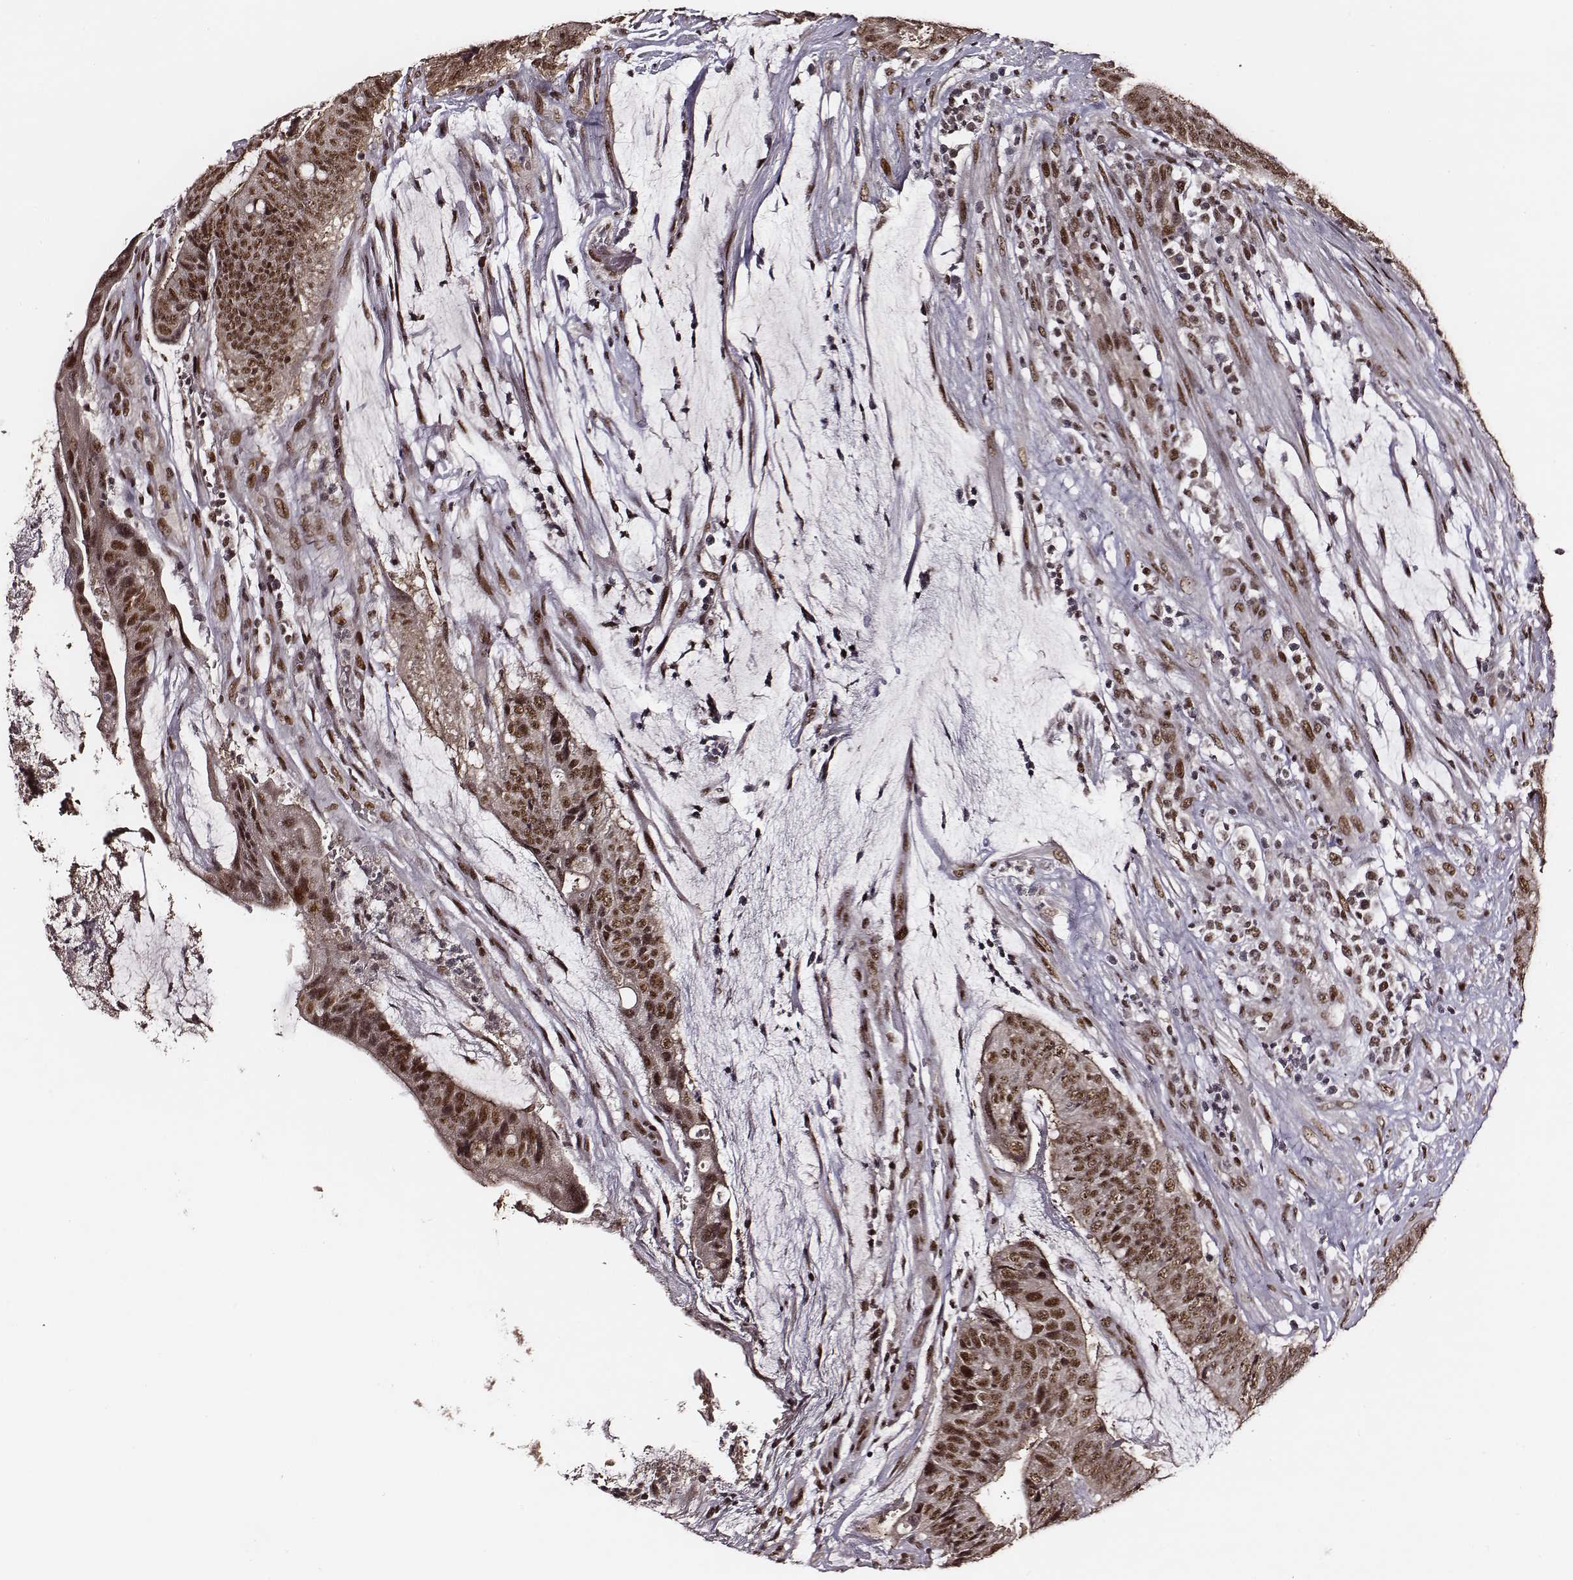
{"staining": {"intensity": "moderate", "quantity": ">75%", "location": "nuclear"}, "tissue": "colorectal cancer", "cell_type": "Tumor cells", "image_type": "cancer", "snomed": [{"axis": "morphology", "description": "Adenocarcinoma, NOS"}, {"axis": "topography", "description": "Colon"}], "caption": "Tumor cells show moderate nuclear expression in approximately >75% of cells in colorectal adenocarcinoma.", "gene": "PPARA", "patient": {"sex": "female", "age": 43}}